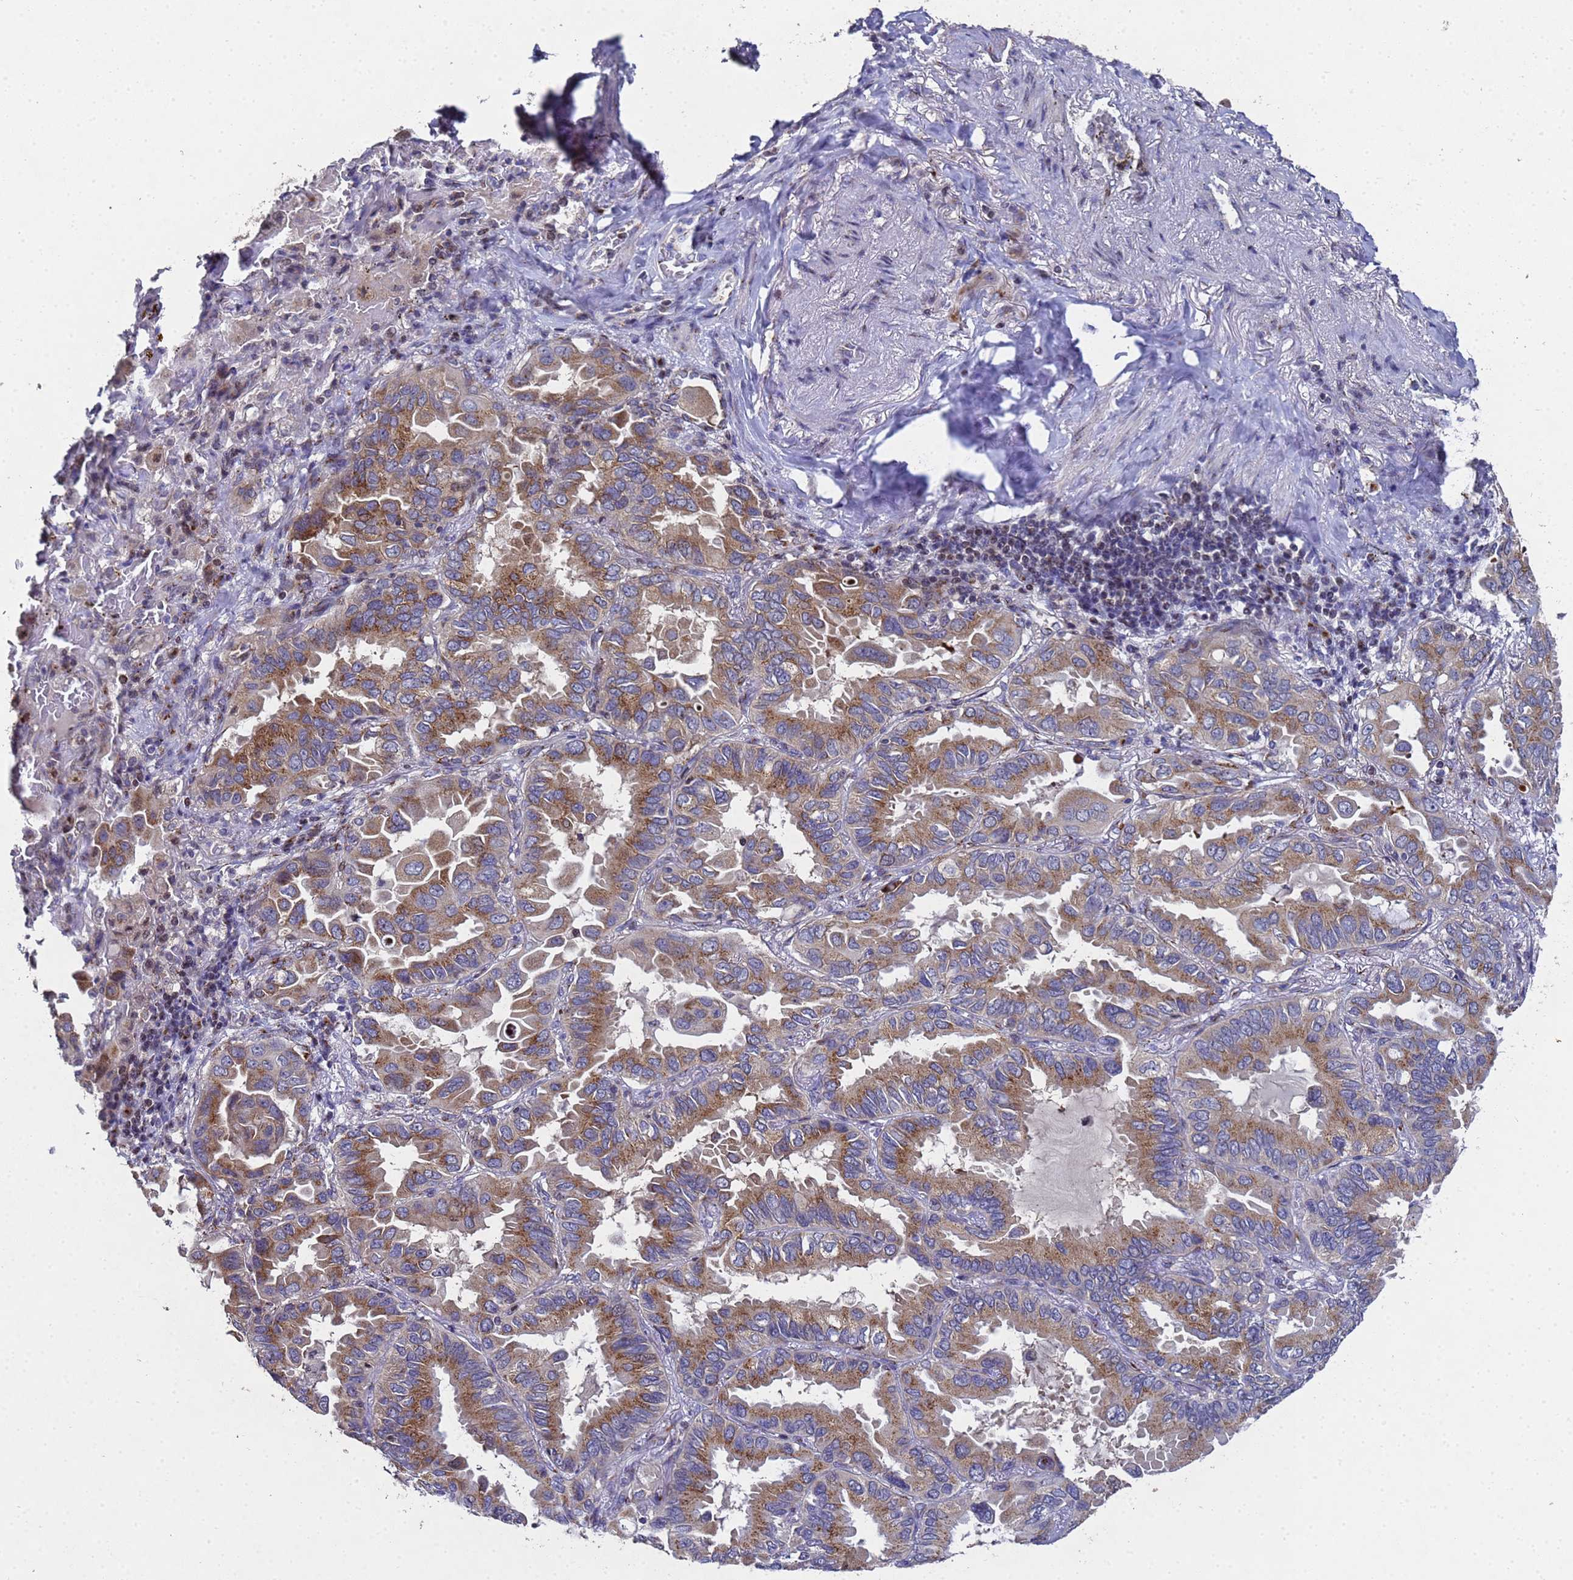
{"staining": {"intensity": "moderate", "quantity": ">75%", "location": "cytoplasmic/membranous"}, "tissue": "lung cancer", "cell_type": "Tumor cells", "image_type": "cancer", "snomed": [{"axis": "morphology", "description": "Adenocarcinoma, NOS"}, {"axis": "topography", "description": "Lung"}], "caption": "Protein expression analysis of human lung cancer (adenocarcinoma) reveals moderate cytoplasmic/membranous expression in about >75% of tumor cells.", "gene": "NSUN6", "patient": {"sex": "male", "age": 64}}